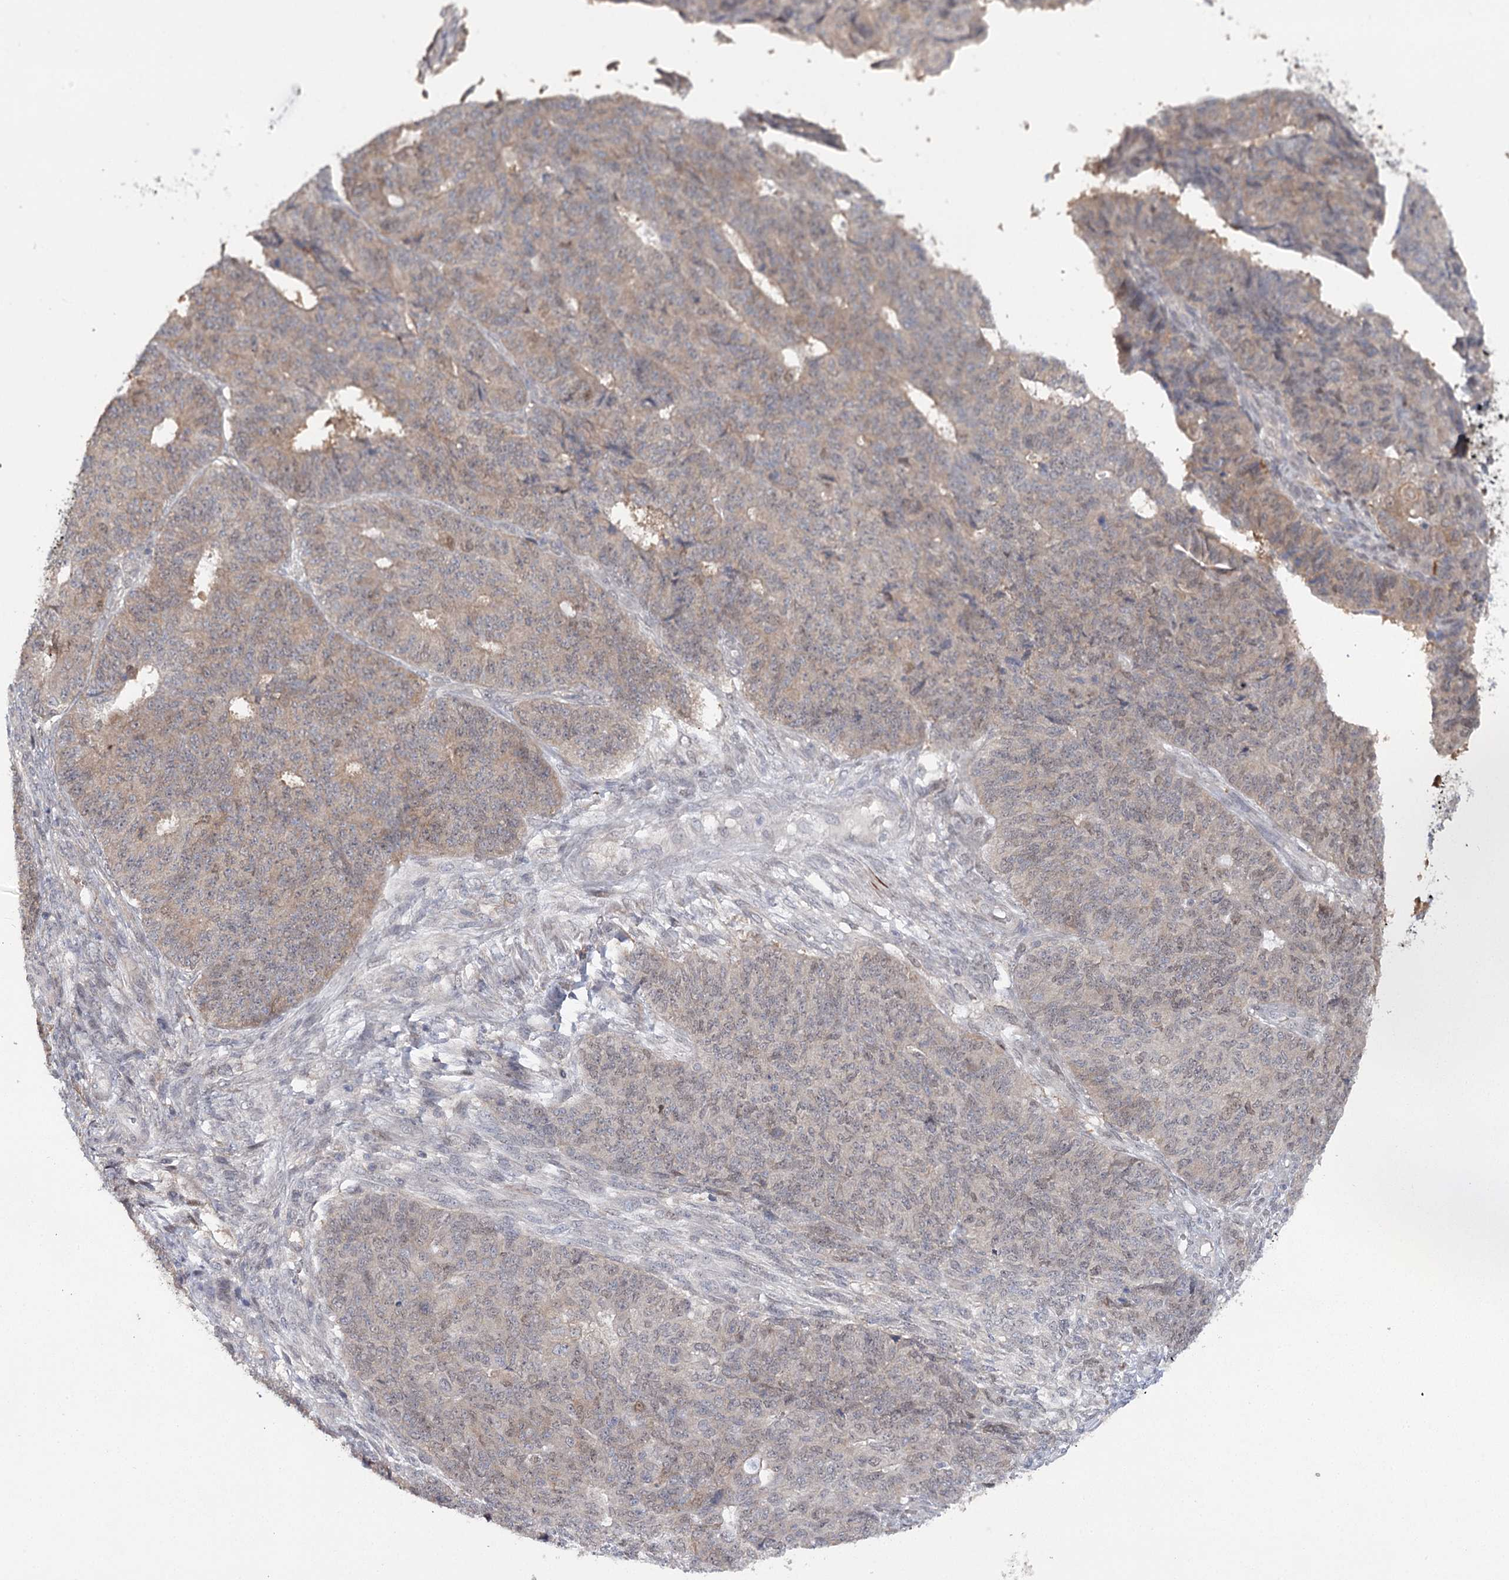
{"staining": {"intensity": "weak", "quantity": "25%-75%", "location": "cytoplasmic/membranous"}, "tissue": "endometrial cancer", "cell_type": "Tumor cells", "image_type": "cancer", "snomed": [{"axis": "morphology", "description": "Adenocarcinoma, NOS"}, {"axis": "topography", "description": "Endometrium"}], "caption": "Immunohistochemistry (DAB) staining of human endometrial cancer shows weak cytoplasmic/membranous protein positivity in about 25%-75% of tumor cells. (DAB (3,3'-diaminobenzidine) IHC, brown staining for protein, blue staining for nuclei).", "gene": "MAP3K13", "patient": {"sex": "female", "age": 32}}